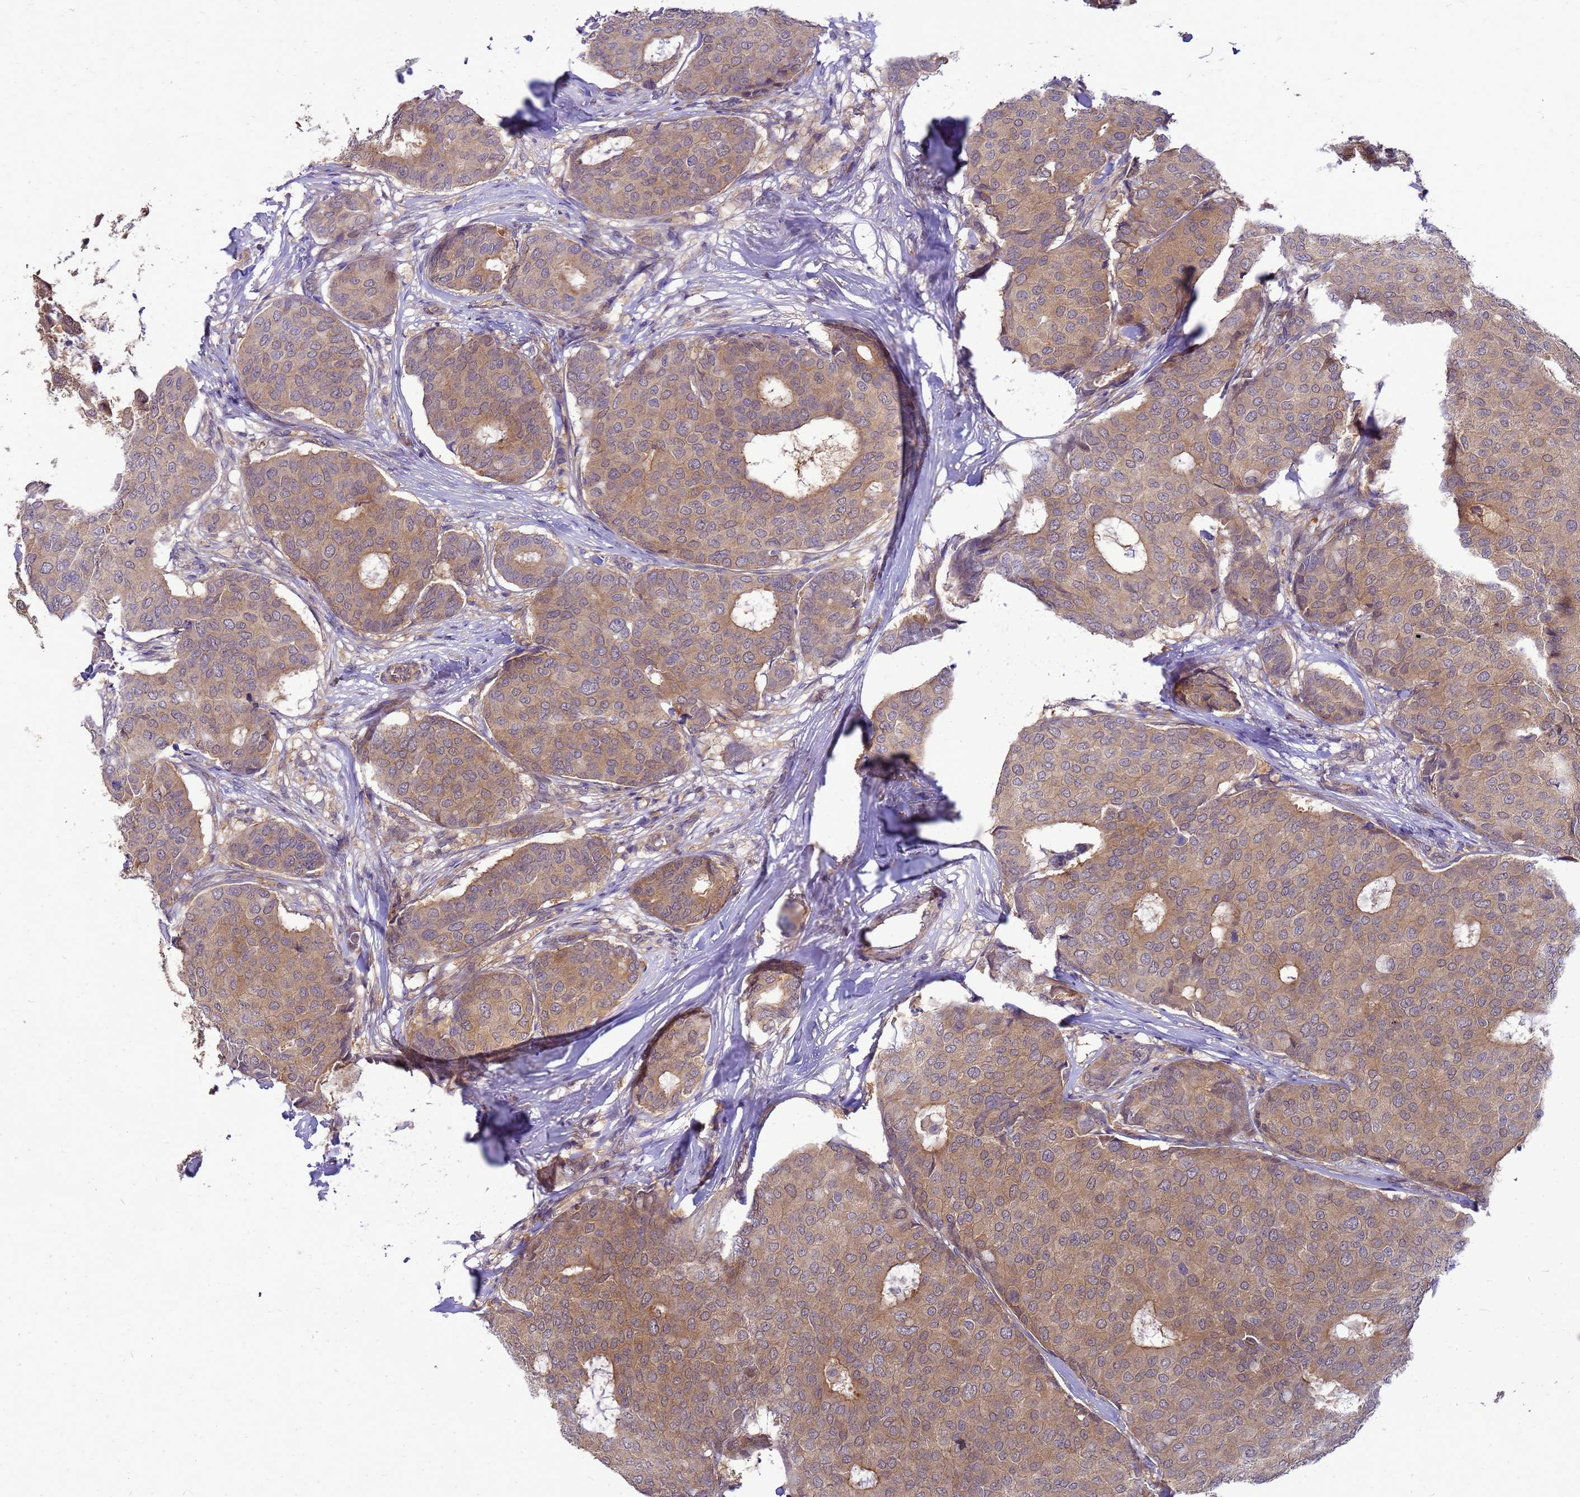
{"staining": {"intensity": "moderate", "quantity": ">75%", "location": "cytoplasmic/membranous"}, "tissue": "breast cancer", "cell_type": "Tumor cells", "image_type": "cancer", "snomed": [{"axis": "morphology", "description": "Duct carcinoma"}, {"axis": "topography", "description": "Breast"}], "caption": "Immunohistochemical staining of human breast cancer (invasive ductal carcinoma) reveals moderate cytoplasmic/membranous protein positivity in approximately >75% of tumor cells. (DAB (3,3'-diaminobenzidine) IHC with brightfield microscopy, high magnification).", "gene": "ENOPH1", "patient": {"sex": "female", "age": 75}}